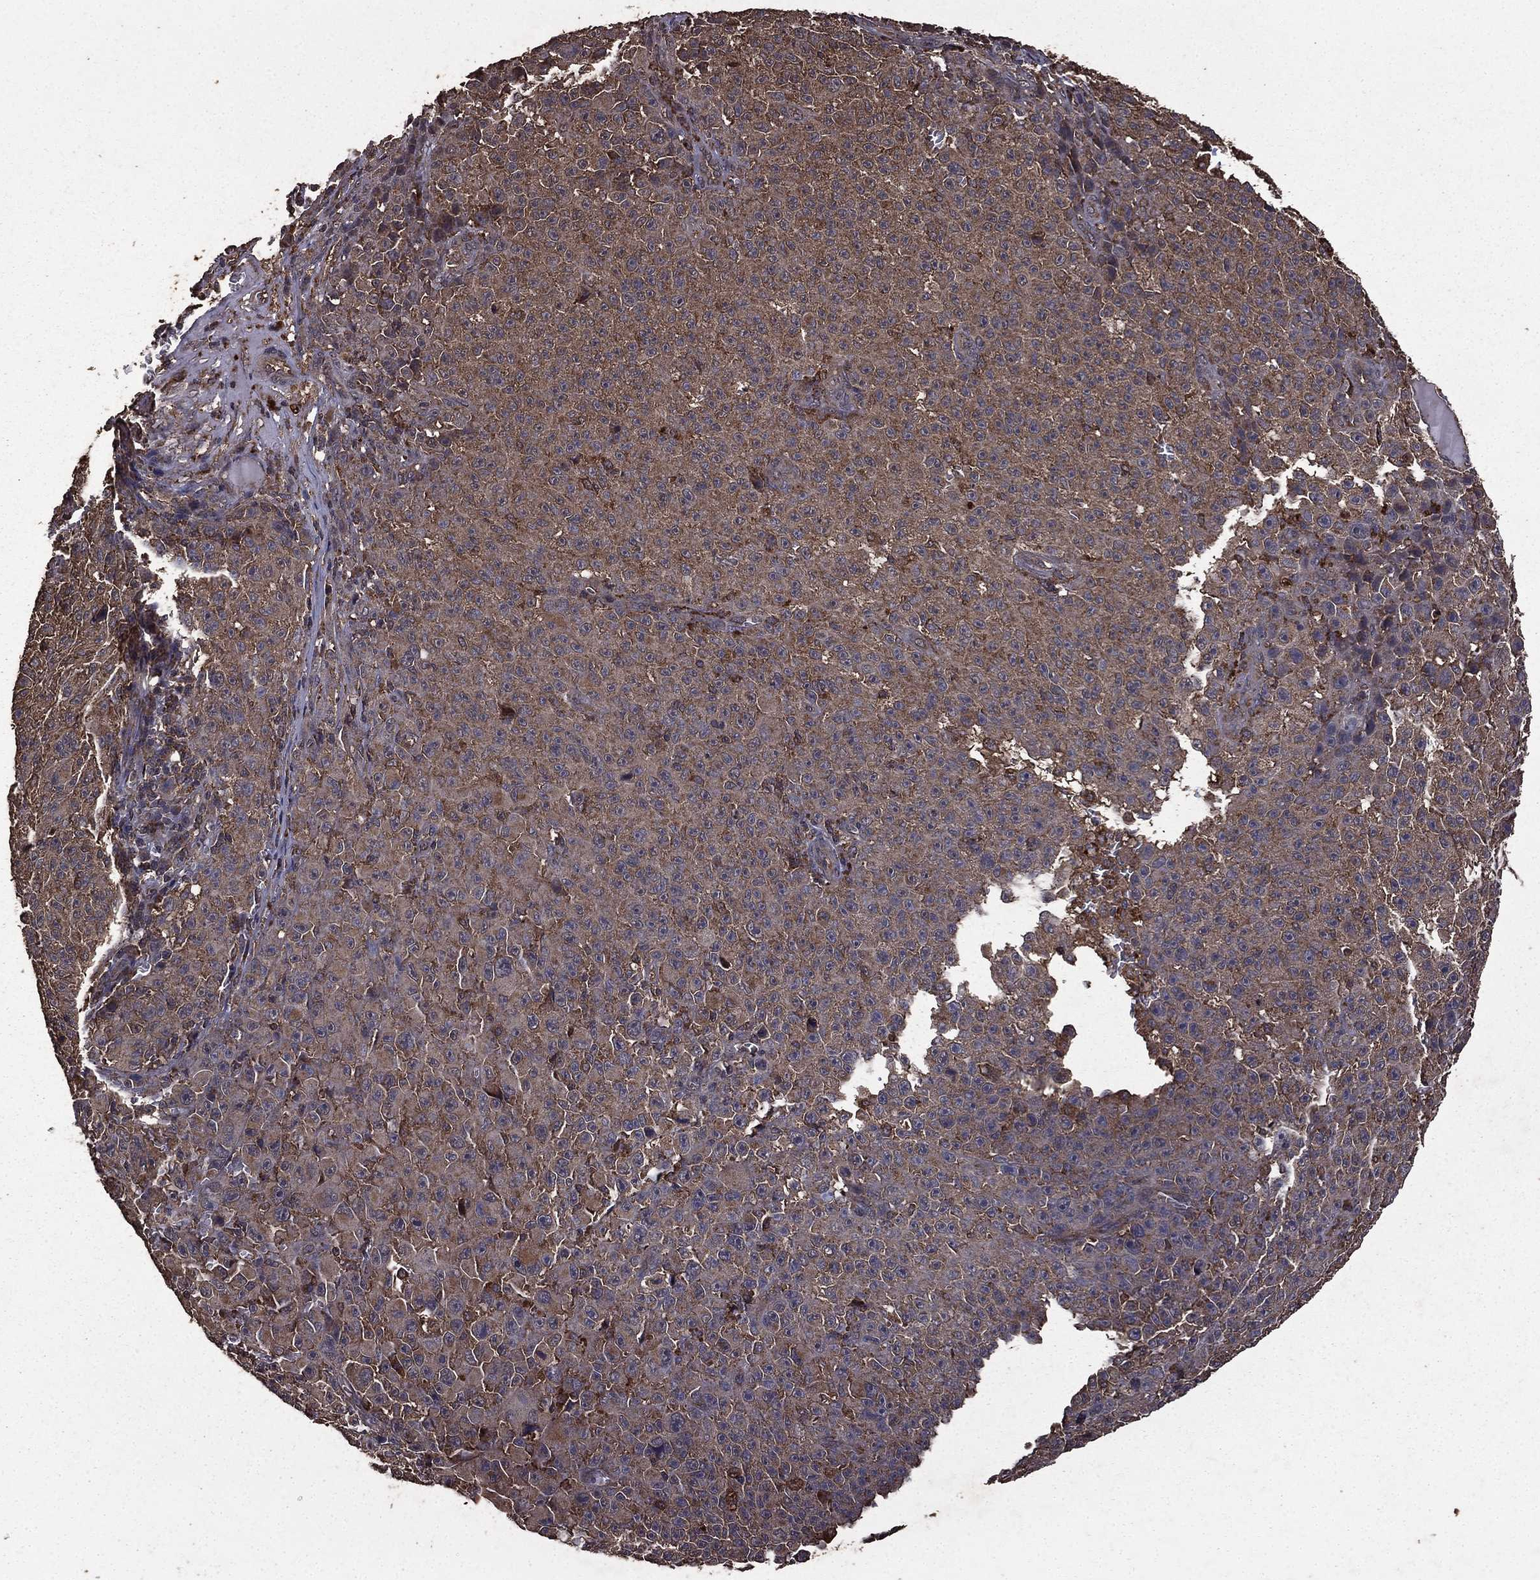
{"staining": {"intensity": "weak", "quantity": ">75%", "location": "cytoplasmic/membranous"}, "tissue": "melanoma", "cell_type": "Tumor cells", "image_type": "cancer", "snomed": [{"axis": "morphology", "description": "Malignant melanoma, NOS"}, {"axis": "topography", "description": "Skin"}], "caption": "IHC histopathology image of neoplastic tissue: human malignant melanoma stained using IHC exhibits low levels of weak protein expression localized specifically in the cytoplasmic/membranous of tumor cells, appearing as a cytoplasmic/membranous brown color.", "gene": "BIRC6", "patient": {"sex": "female", "age": 82}}